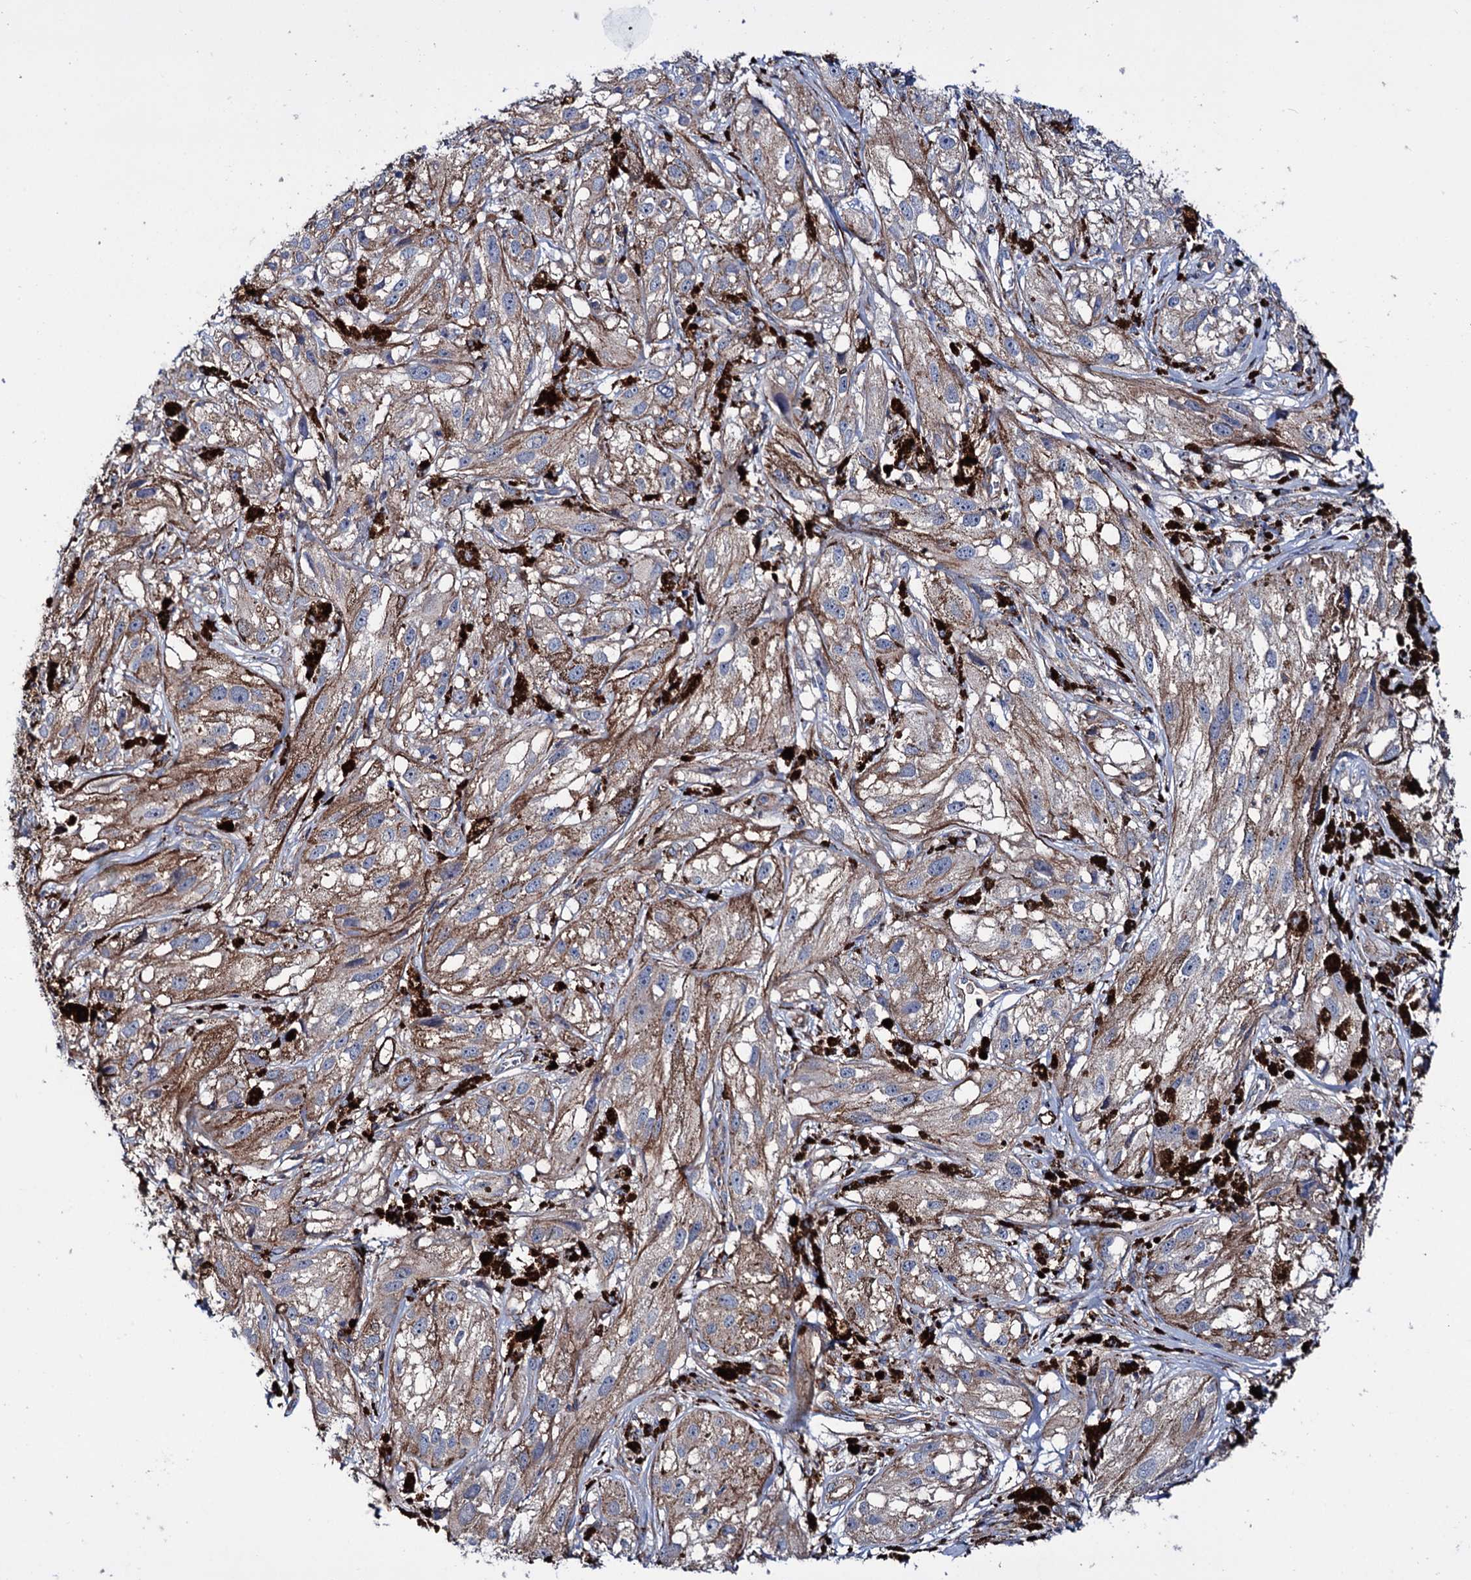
{"staining": {"intensity": "weak", "quantity": ">75%", "location": "cytoplasmic/membranous"}, "tissue": "melanoma", "cell_type": "Tumor cells", "image_type": "cancer", "snomed": [{"axis": "morphology", "description": "Malignant melanoma, NOS"}, {"axis": "topography", "description": "Skin"}], "caption": "Immunohistochemistry (DAB (3,3'-diaminobenzidine)) staining of melanoma exhibits weak cytoplasmic/membranous protein expression in about >75% of tumor cells.", "gene": "DEF6", "patient": {"sex": "male", "age": 88}}